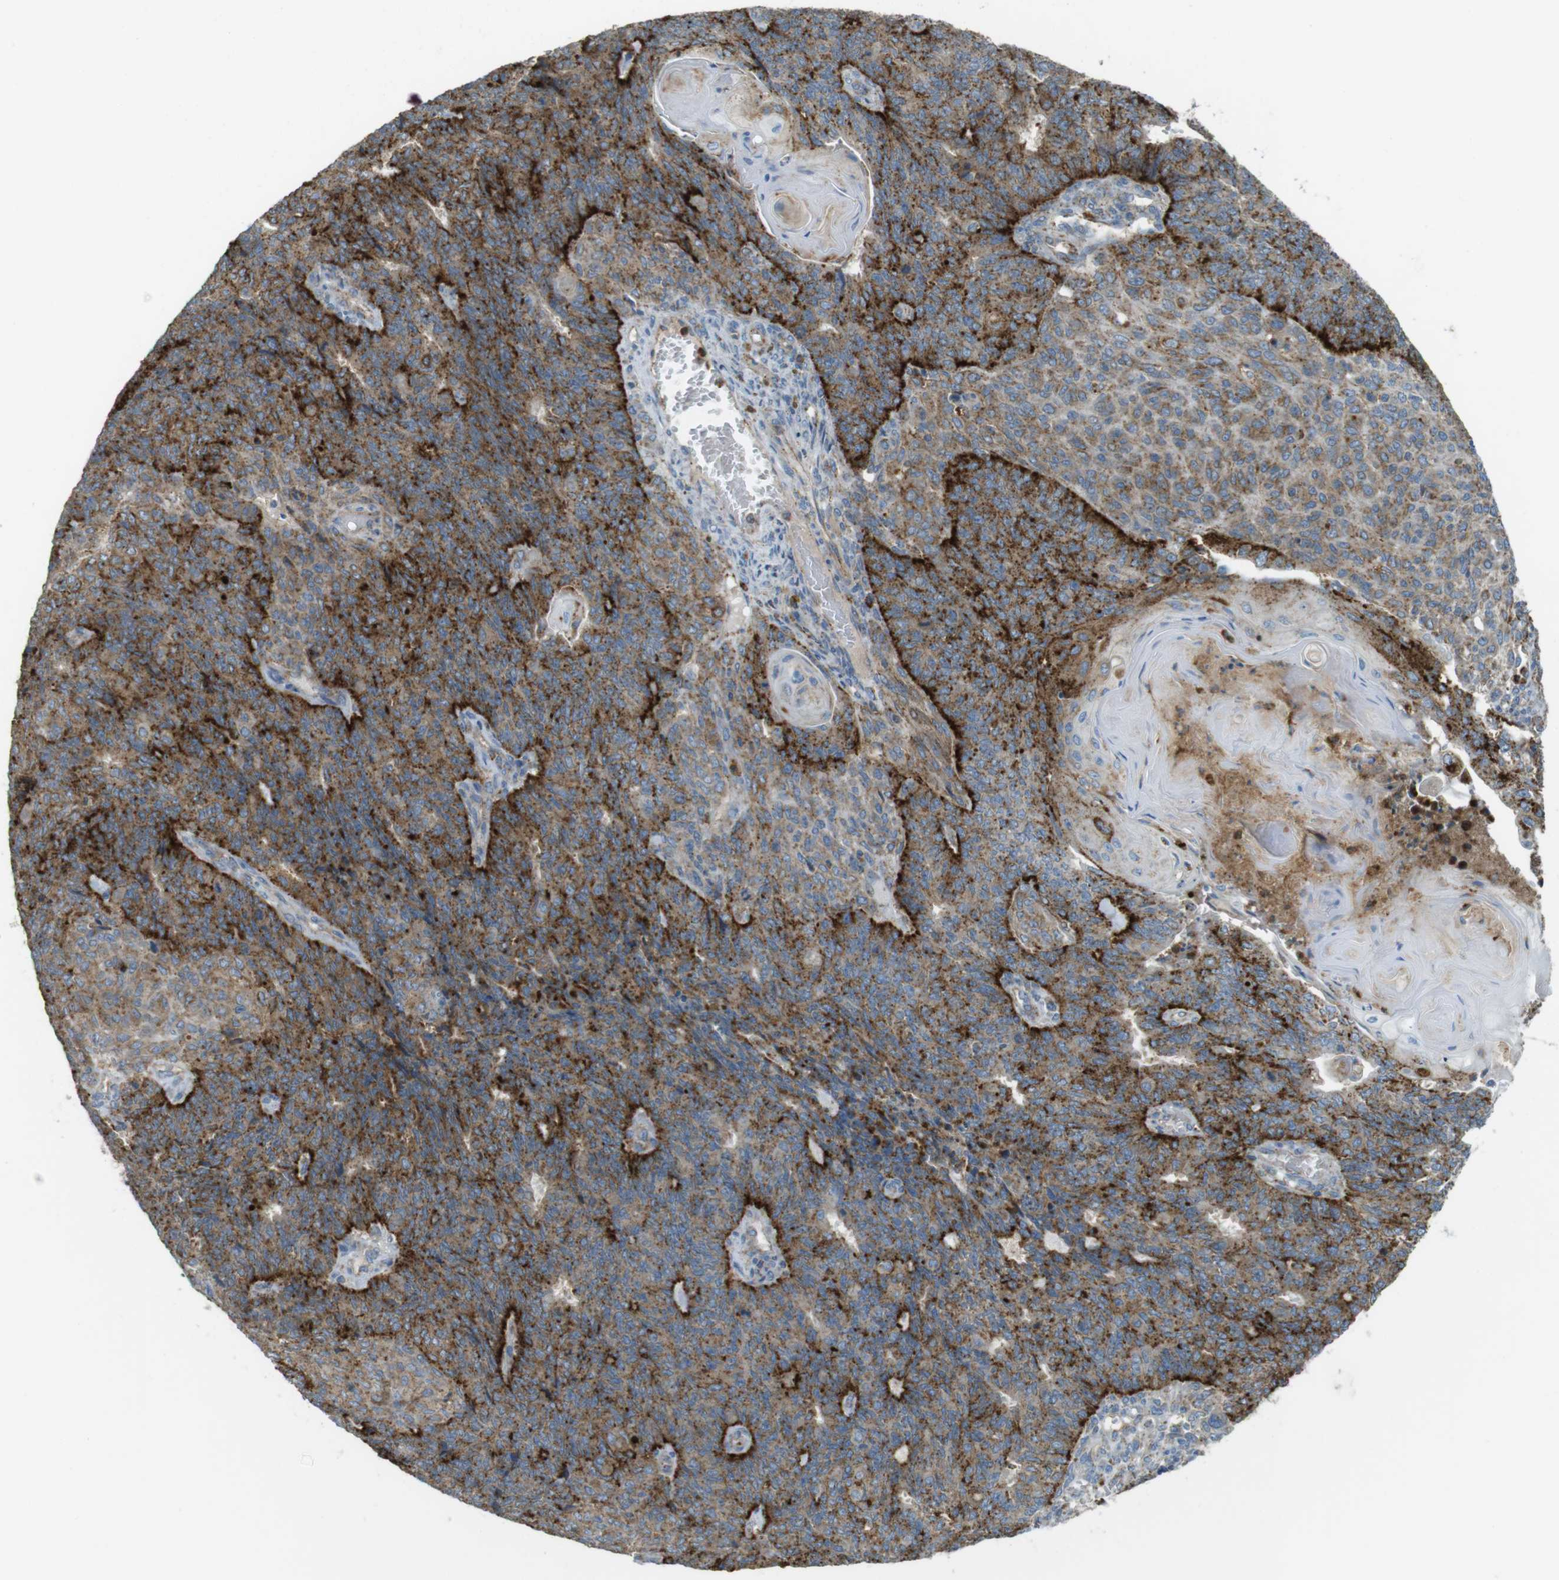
{"staining": {"intensity": "strong", "quantity": ">75%", "location": "cytoplasmic/membranous"}, "tissue": "endometrial cancer", "cell_type": "Tumor cells", "image_type": "cancer", "snomed": [{"axis": "morphology", "description": "Adenocarcinoma, NOS"}, {"axis": "topography", "description": "Endometrium"}], "caption": "Immunohistochemical staining of human endometrial adenocarcinoma exhibits strong cytoplasmic/membranous protein expression in about >75% of tumor cells. The staining was performed using DAB (3,3'-diaminobenzidine), with brown indicating positive protein expression. Nuclei are stained blue with hematoxylin.", "gene": "LAMP1", "patient": {"sex": "female", "age": 32}}